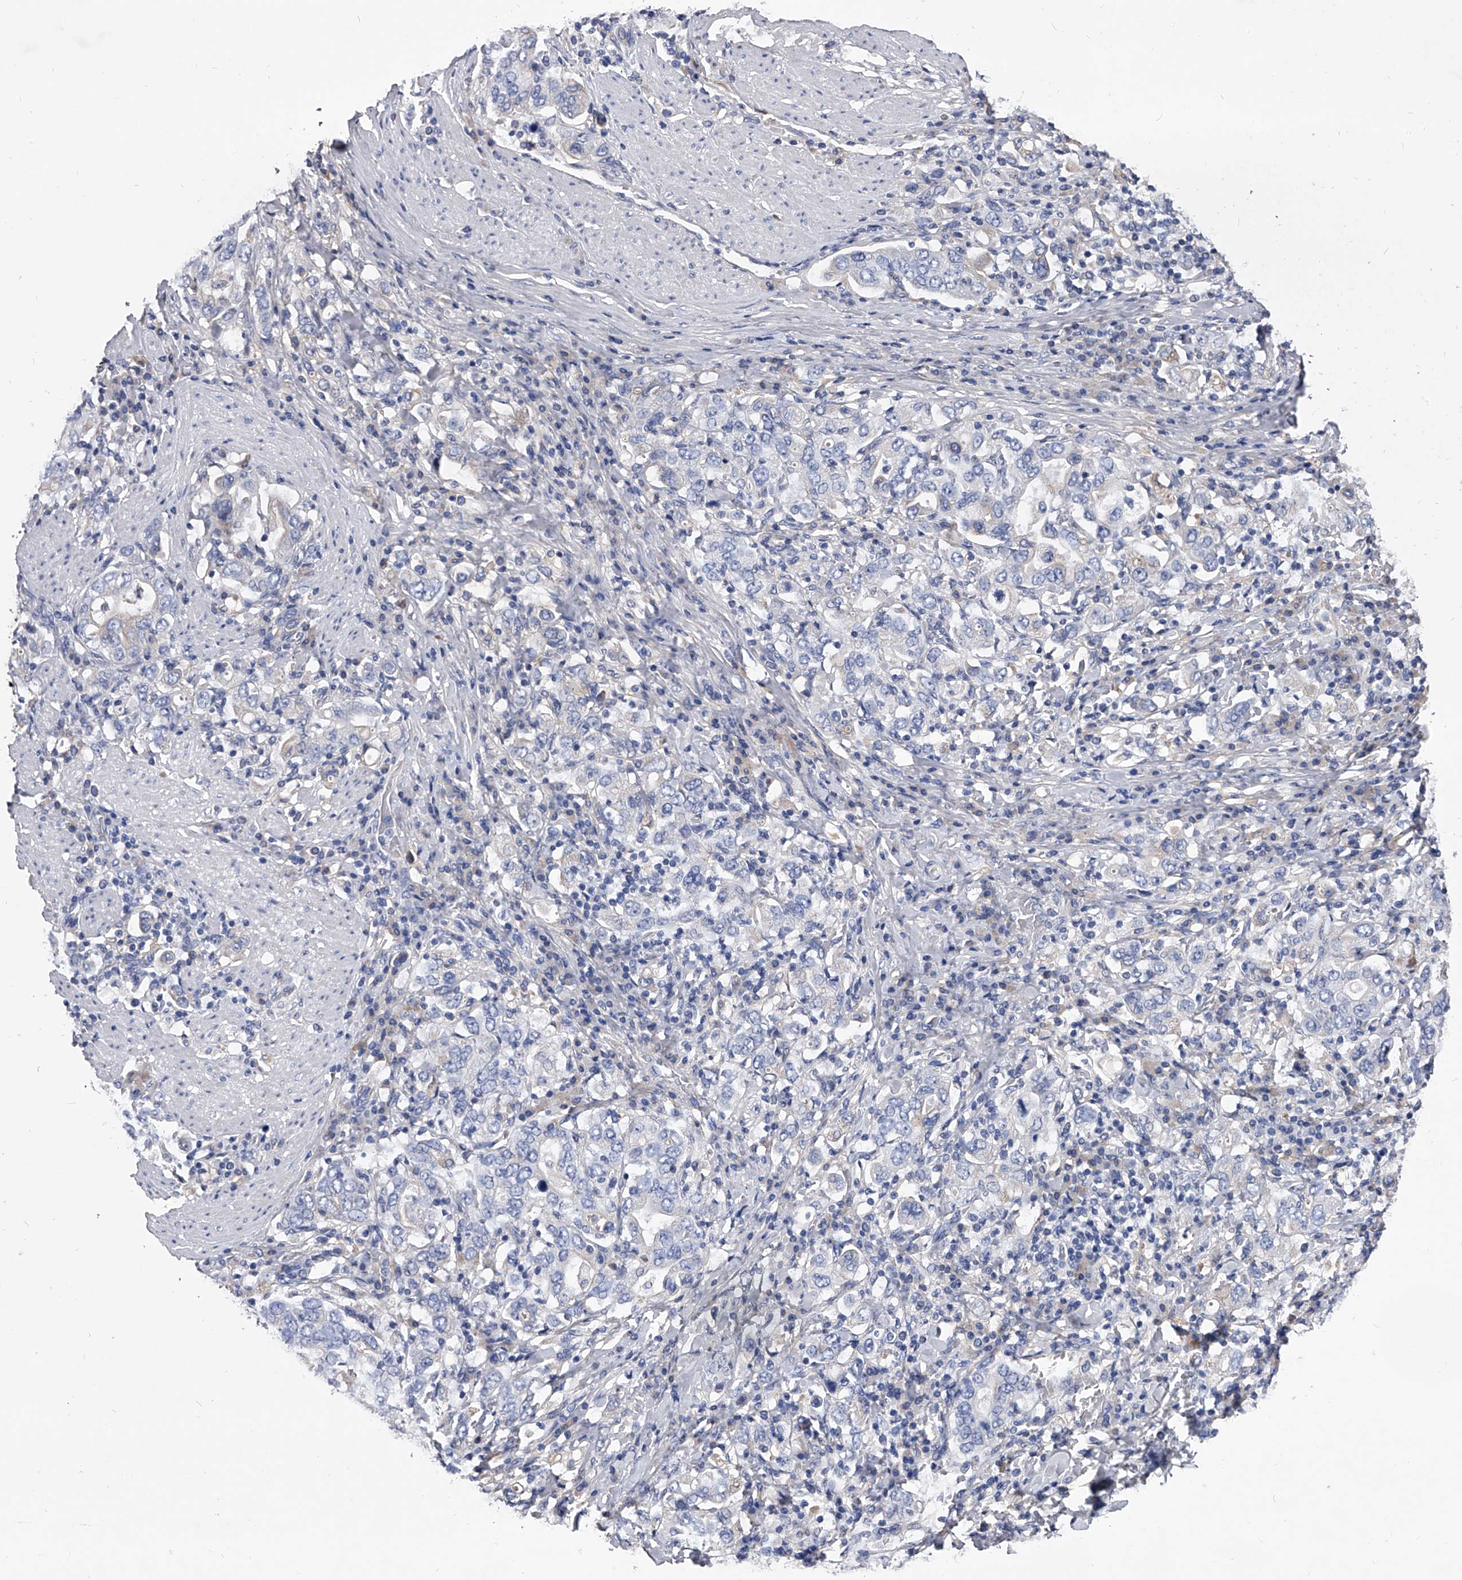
{"staining": {"intensity": "negative", "quantity": "none", "location": "none"}, "tissue": "stomach cancer", "cell_type": "Tumor cells", "image_type": "cancer", "snomed": [{"axis": "morphology", "description": "Adenocarcinoma, NOS"}, {"axis": "topography", "description": "Stomach, upper"}], "caption": "Stomach cancer (adenocarcinoma) was stained to show a protein in brown. There is no significant expression in tumor cells.", "gene": "EFCAB7", "patient": {"sex": "male", "age": 62}}